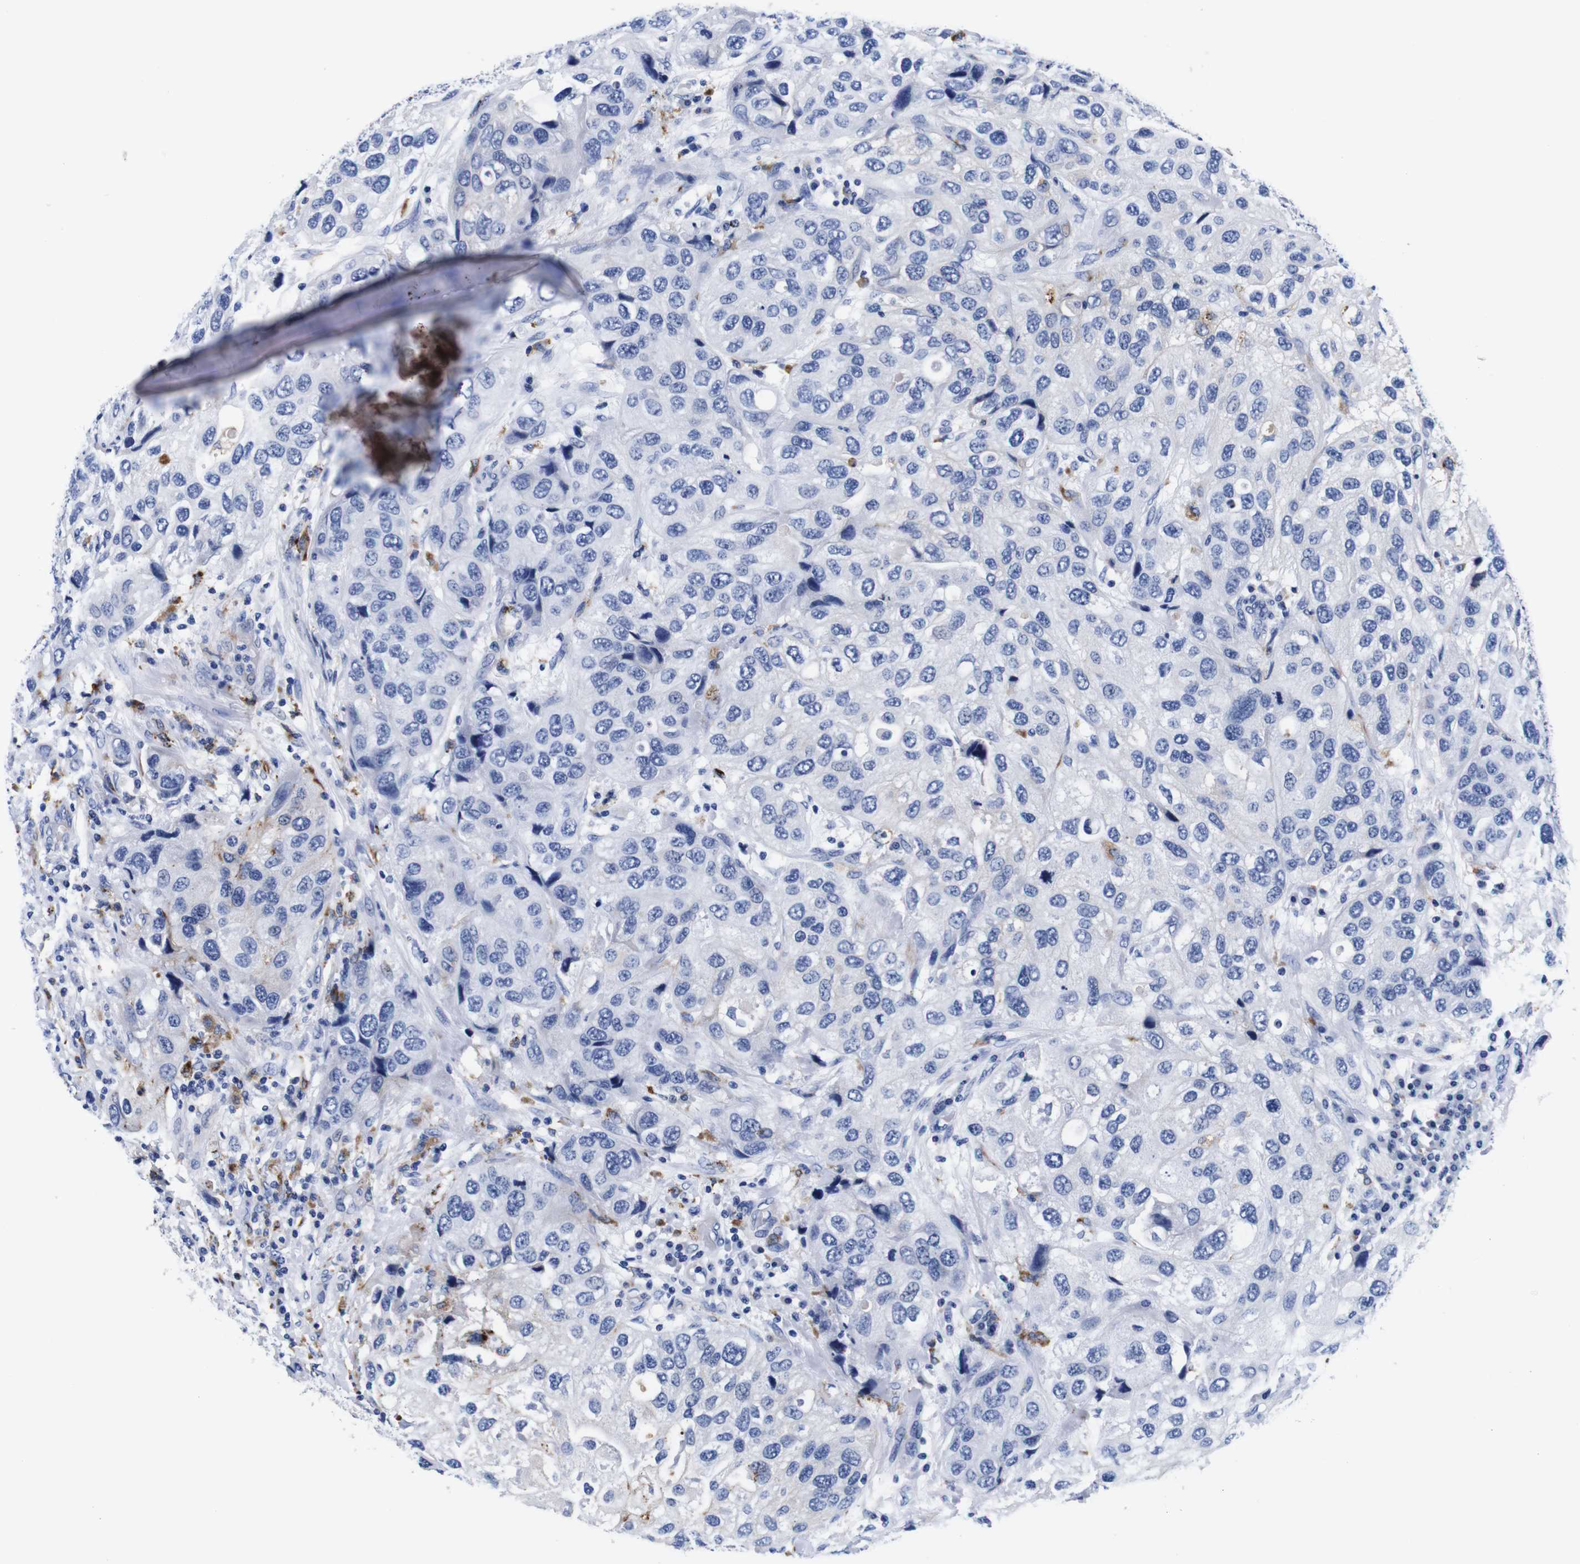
{"staining": {"intensity": "negative", "quantity": "none", "location": "none"}, "tissue": "urothelial cancer", "cell_type": "Tumor cells", "image_type": "cancer", "snomed": [{"axis": "morphology", "description": "Urothelial carcinoma, High grade"}, {"axis": "topography", "description": "Urinary bladder"}], "caption": "The histopathology image displays no staining of tumor cells in urothelial carcinoma (high-grade). Brightfield microscopy of IHC stained with DAB (brown) and hematoxylin (blue), captured at high magnification.", "gene": "HLA-DMB", "patient": {"sex": "female", "age": 64}}